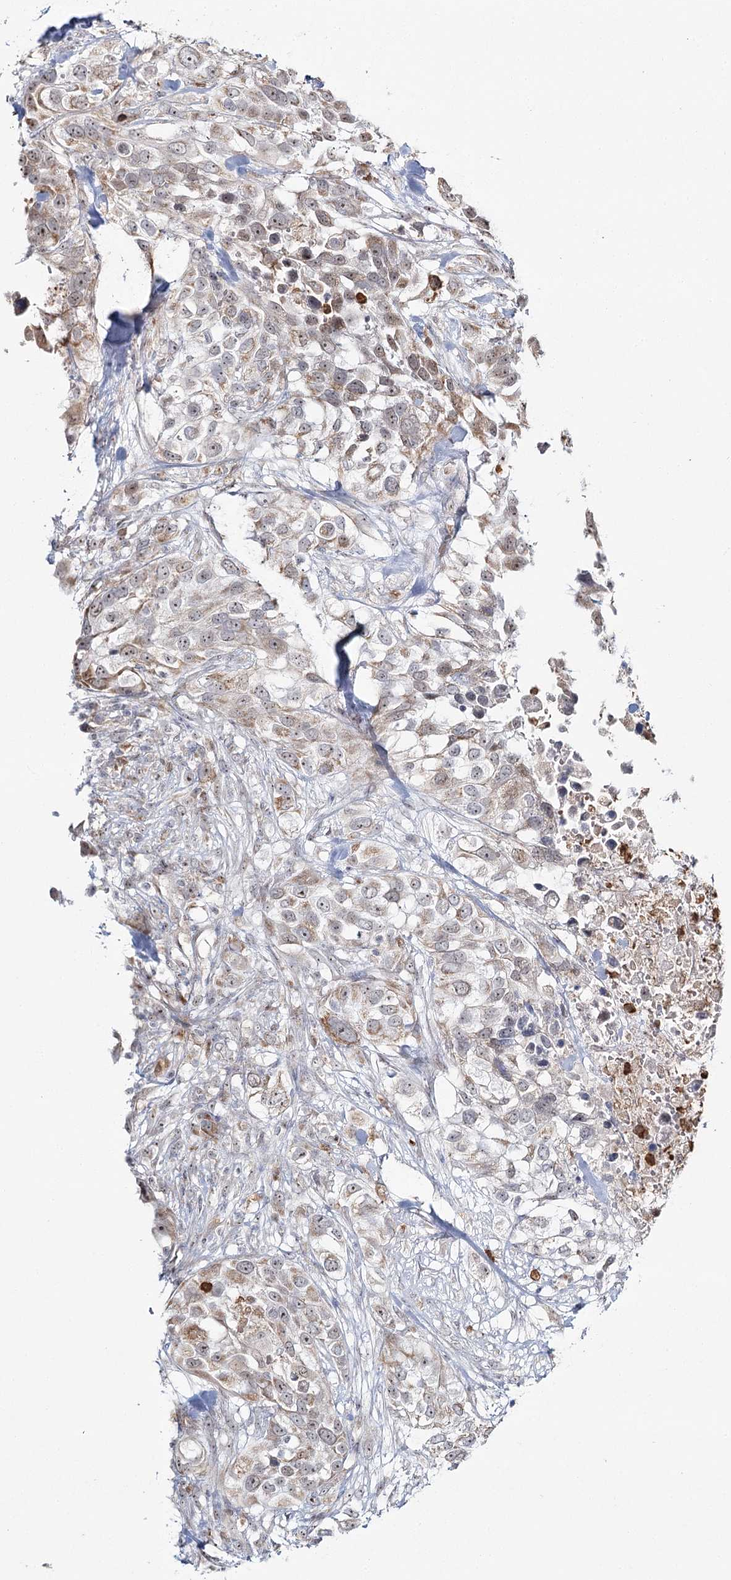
{"staining": {"intensity": "weak", "quantity": ">75%", "location": "cytoplasmic/membranous,nuclear"}, "tissue": "urothelial cancer", "cell_type": "Tumor cells", "image_type": "cancer", "snomed": [{"axis": "morphology", "description": "Urothelial carcinoma, High grade"}, {"axis": "topography", "description": "Urinary bladder"}], "caption": "Protein expression analysis of human urothelial cancer reveals weak cytoplasmic/membranous and nuclear staining in about >75% of tumor cells.", "gene": "ATAD1", "patient": {"sex": "female", "age": 80}}